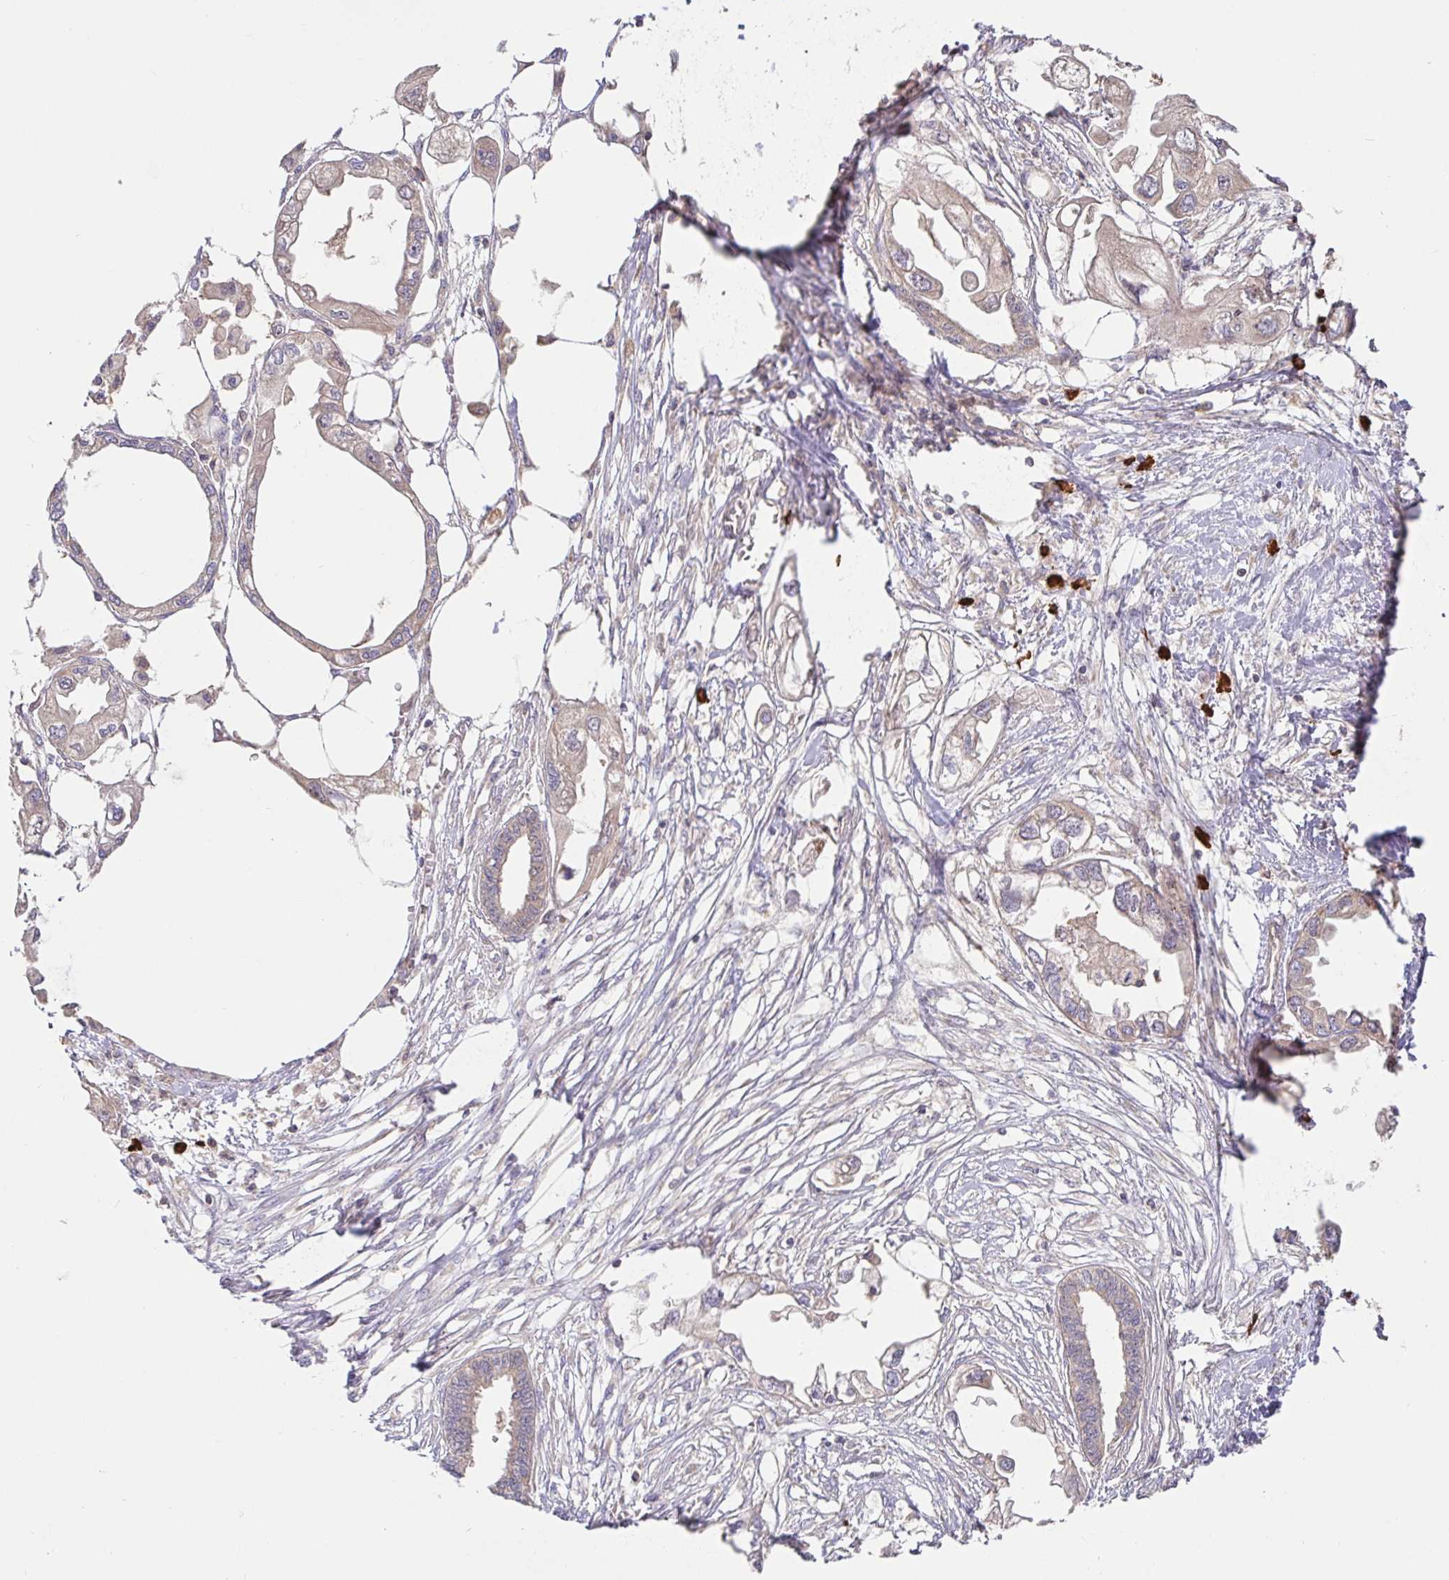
{"staining": {"intensity": "negative", "quantity": "none", "location": "none"}, "tissue": "endometrial cancer", "cell_type": "Tumor cells", "image_type": "cancer", "snomed": [{"axis": "morphology", "description": "Adenocarcinoma, NOS"}, {"axis": "morphology", "description": "Adenocarcinoma, metastatic, NOS"}, {"axis": "topography", "description": "Adipose tissue"}, {"axis": "topography", "description": "Endometrium"}], "caption": "High power microscopy micrograph of an immunohistochemistry image of adenocarcinoma (endometrial), revealing no significant expression in tumor cells. (DAB IHC with hematoxylin counter stain).", "gene": "HAGH", "patient": {"sex": "female", "age": 67}}